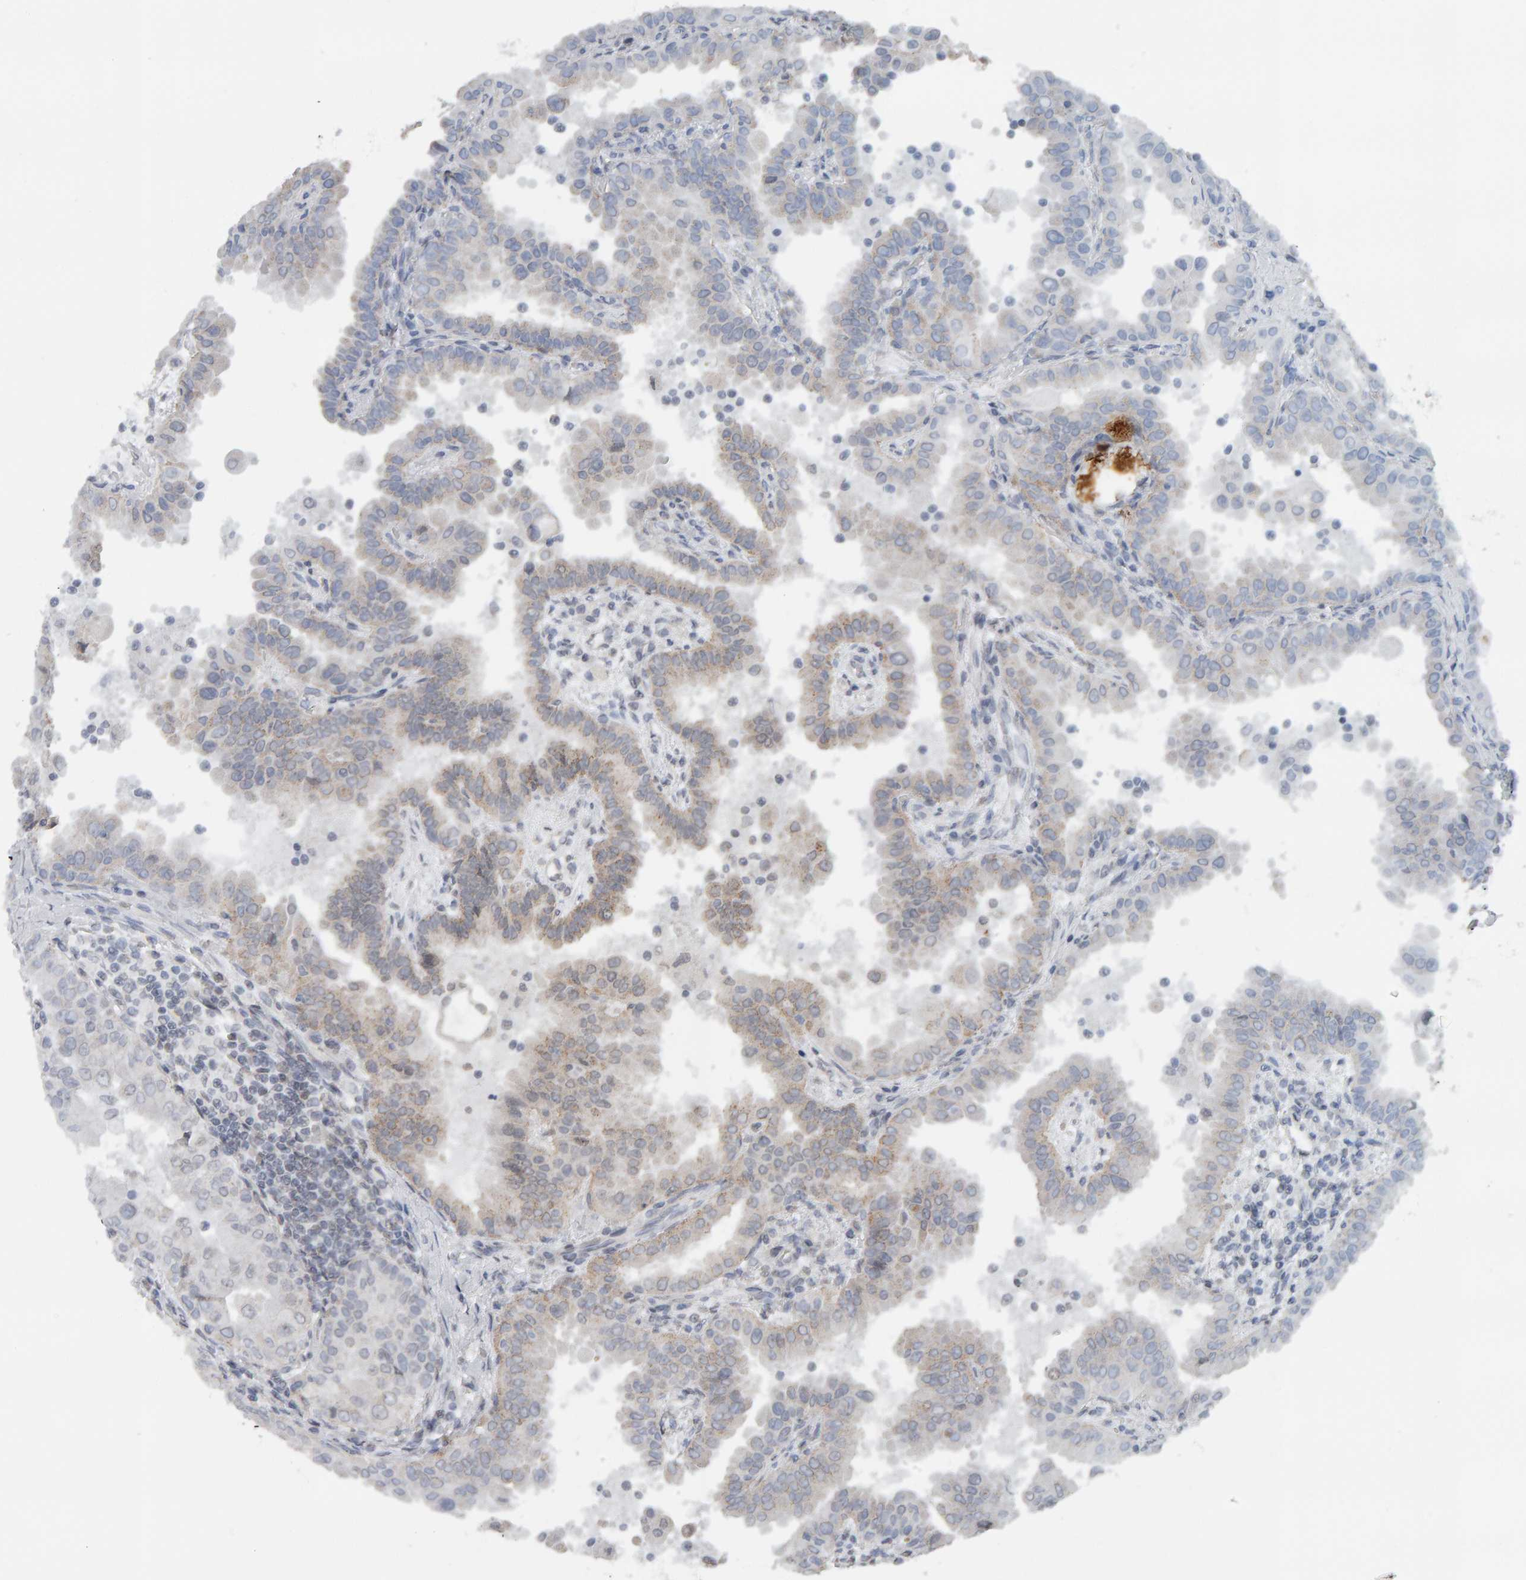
{"staining": {"intensity": "weak", "quantity": "25%-75%", "location": "cytoplasmic/membranous"}, "tissue": "thyroid cancer", "cell_type": "Tumor cells", "image_type": "cancer", "snomed": [{"axis": "morphology", "description": "Papillary adenocarcinoma, NOS"}, {"axis": "topography", "description": "Thyroid gland"}], "caption": "Human papillary adenocarcinoma (thyroid) stained with a brown dye displays weak cytoplasmic/membranous positive expression in approximately 25%-75% of tumor cells.", "gene": "AFF4", "patient": {"sex": "male", "age": 33}}